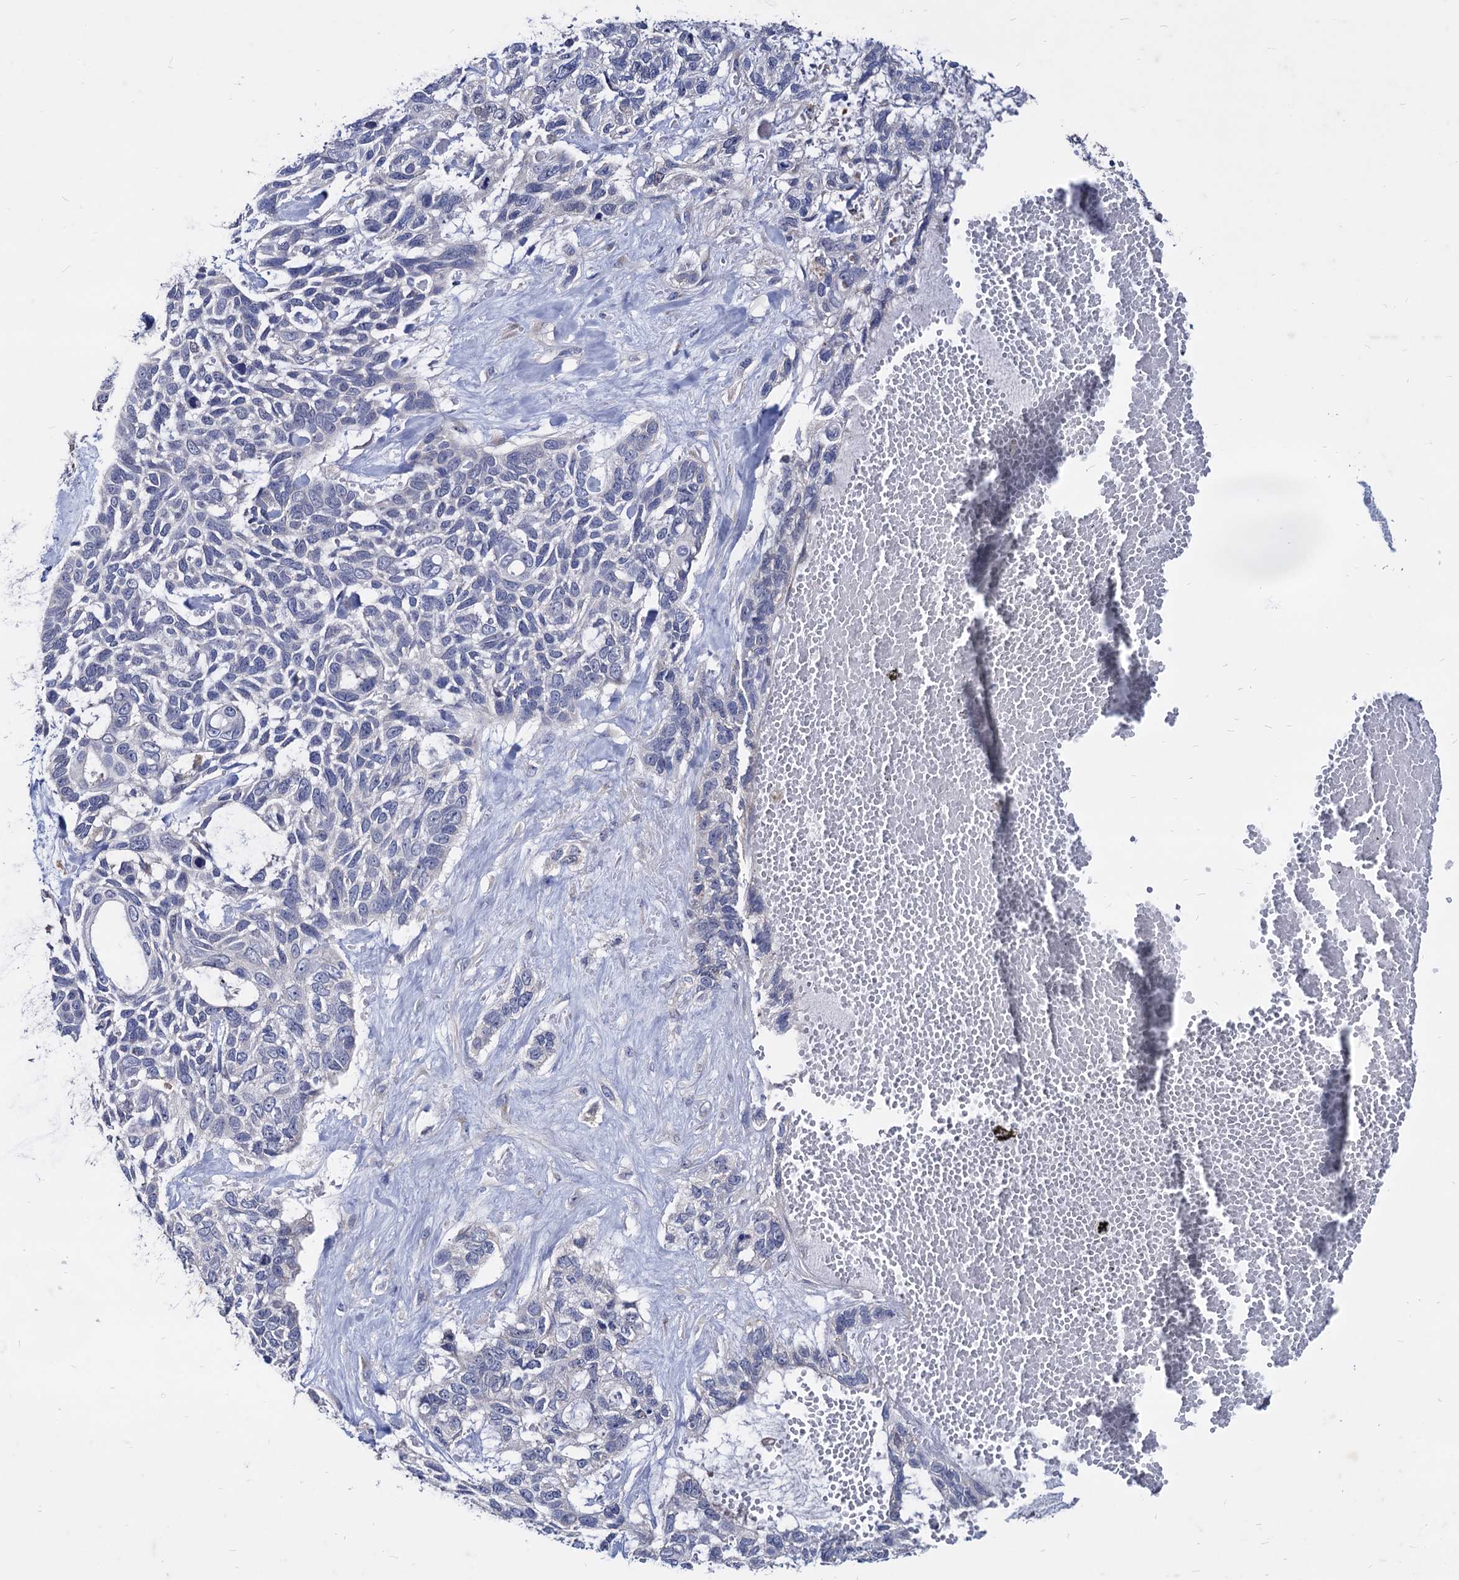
{"staining": {"intensity": "negative", "quantity": "none", "location": "none"}, "tissue": "skin cancer", "cell_type": "Tumor cells", "image_type": "cancer", "snomed": [{"axis": "morphology", "description": "Basal cell carcinoma"}, {"axis": "topography", "description": "Skin"}], "caption": "Immunohistochemistry micrograph of neoplastic tissue: basal cell carcinoma (skin) stained with DAB exhibits no significant protein positivity in tumor cells. Nuclei are stained in blue.", "gene": "ESD", "patient": {"sex": "male", "age": 88}}